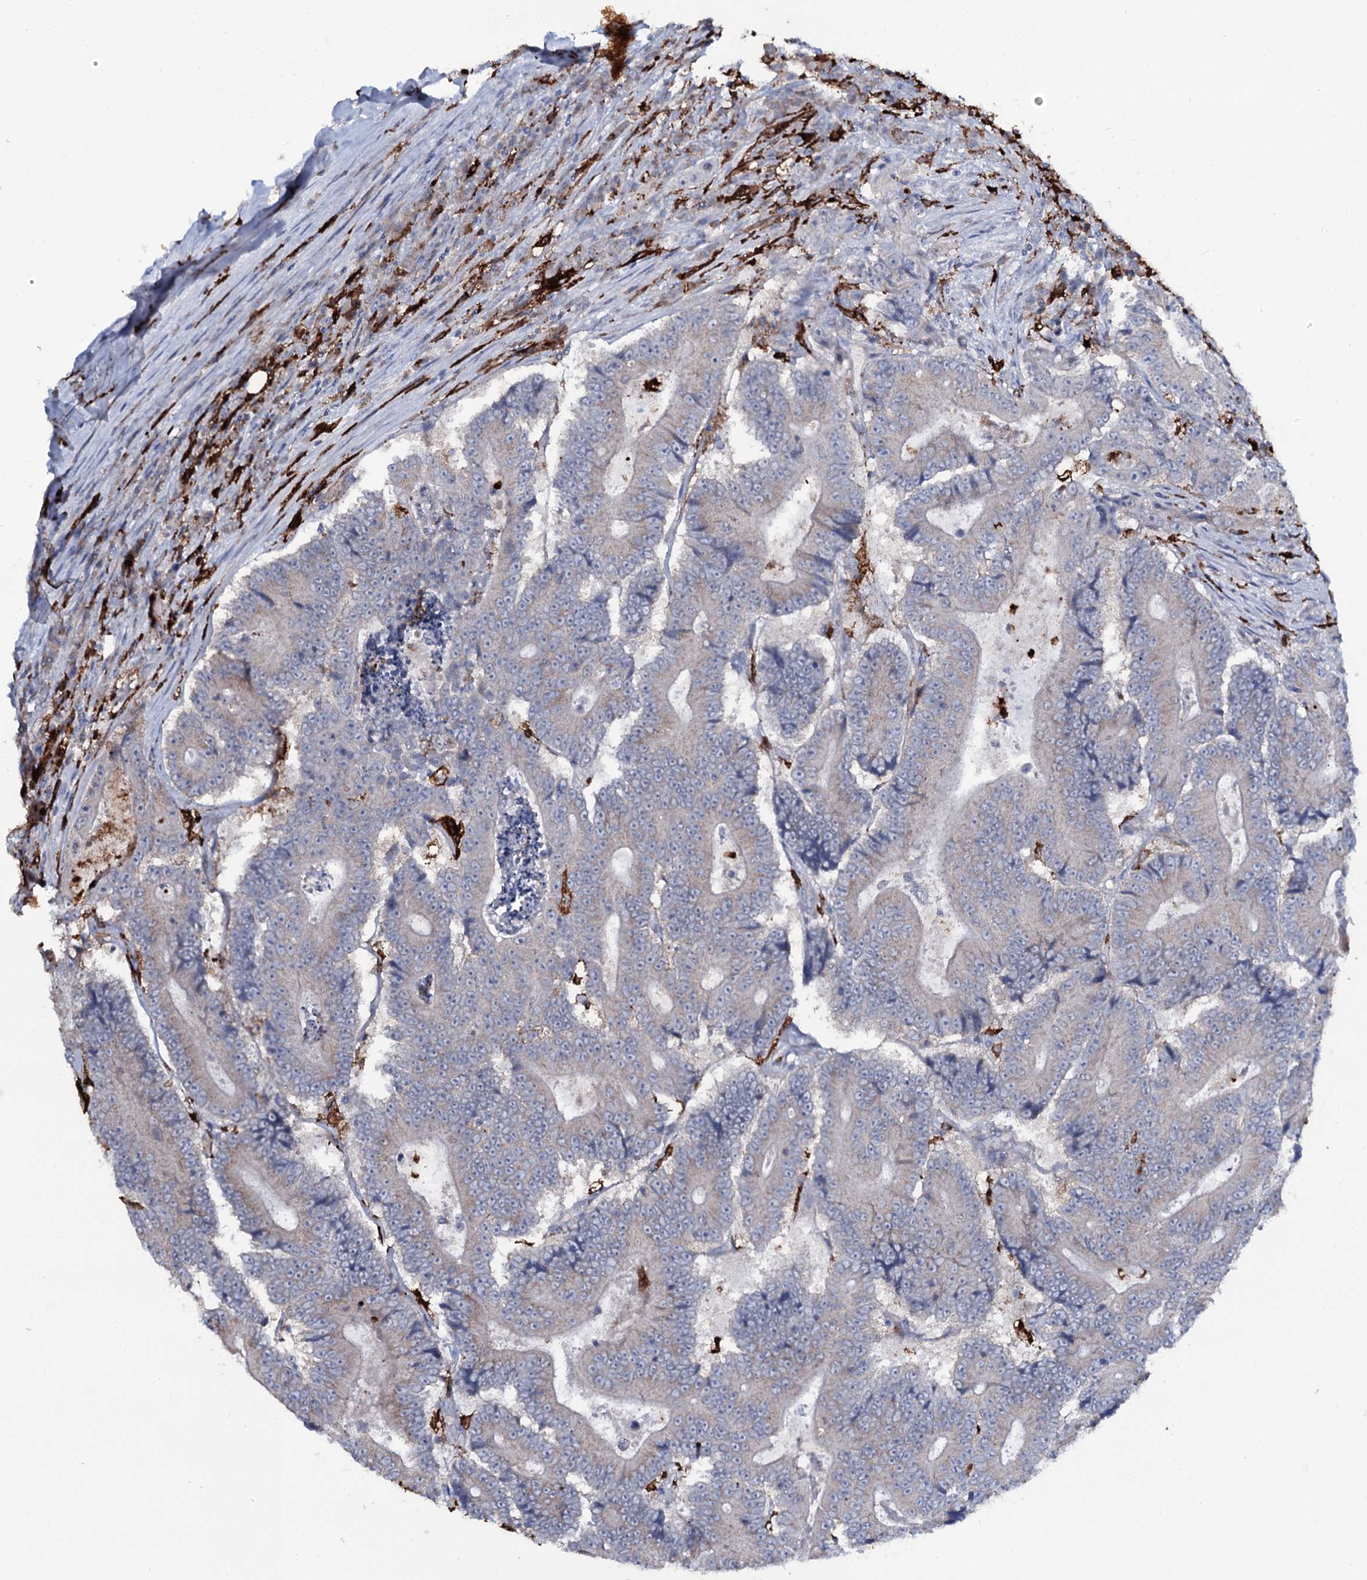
{"staining": {"intensity": "negative", "quantity": "none", "location": "none"}, "tissue": "colorectal cancer", "cell_type": "Tumor cells", "image_type": "cancer", "snomed": [{"axis": "morphology", "description": "Adenocarcinoma, NOS"}, {"axis": "topography", "description": "Colon"}], "caption": "Colorectal adenocarcinoma was stained to show a protein in brown. There is no significant expression in tumor cells.", "gene": "OSBPL2", "patient": {"sex": "male", "age": 83}}